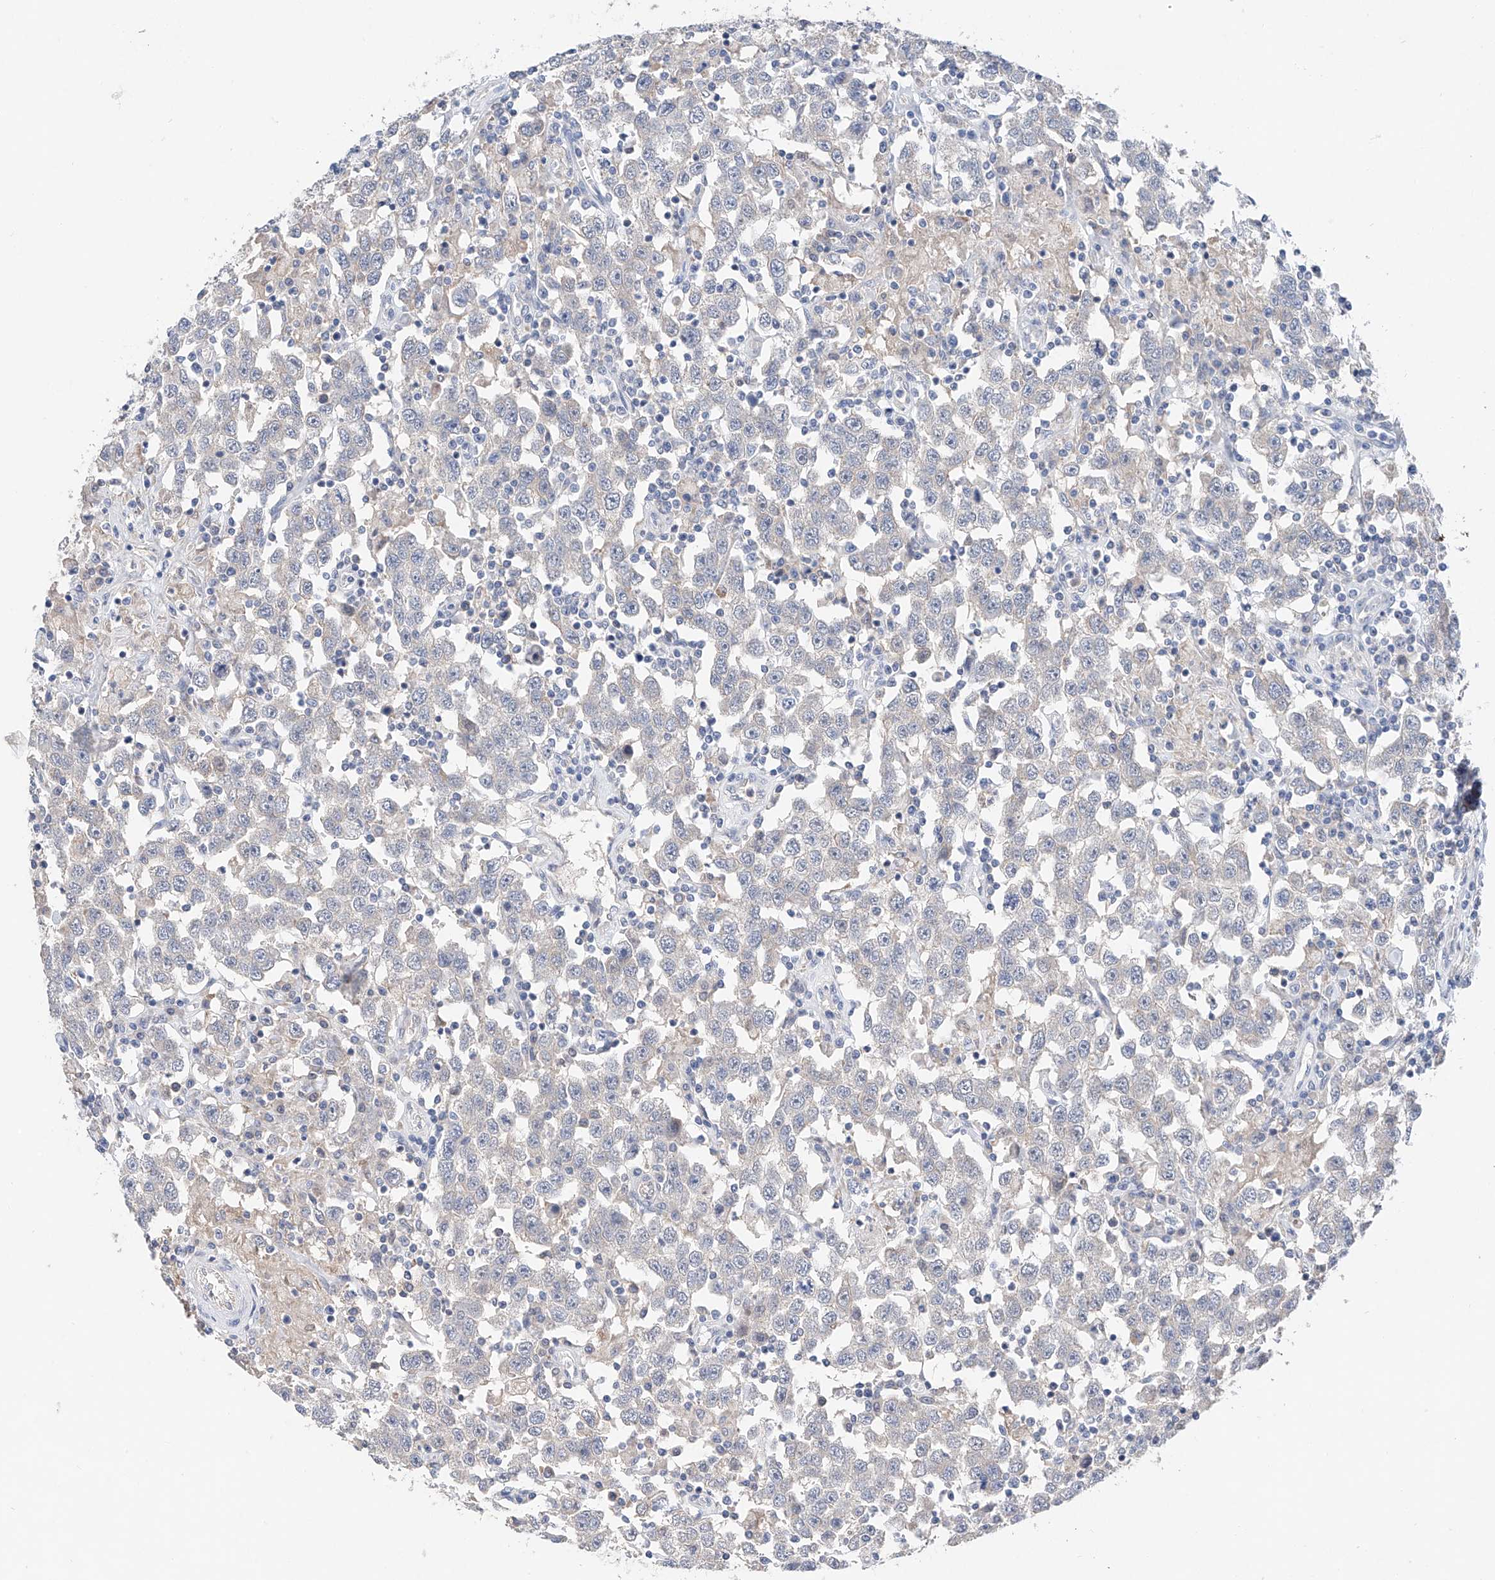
{"staining": {"intensity": "negative", "quantity": "none", "location": "none"}, "tissue": "testis cancer", "cell_type": "Tumor cells", "image_type": "cancer", "snomed": [{"axis": "morphology", "description": "Seminoma, NOS"}, {"axis": "topography", "description": "Testis"}], "caption": "A high-resolution micrograph shows IHC staining of seminoma (testis), which reveals no significant expression in tumor cells.", "gene": "FUCA2", "patient": {"sex": "male", "age": 41}}